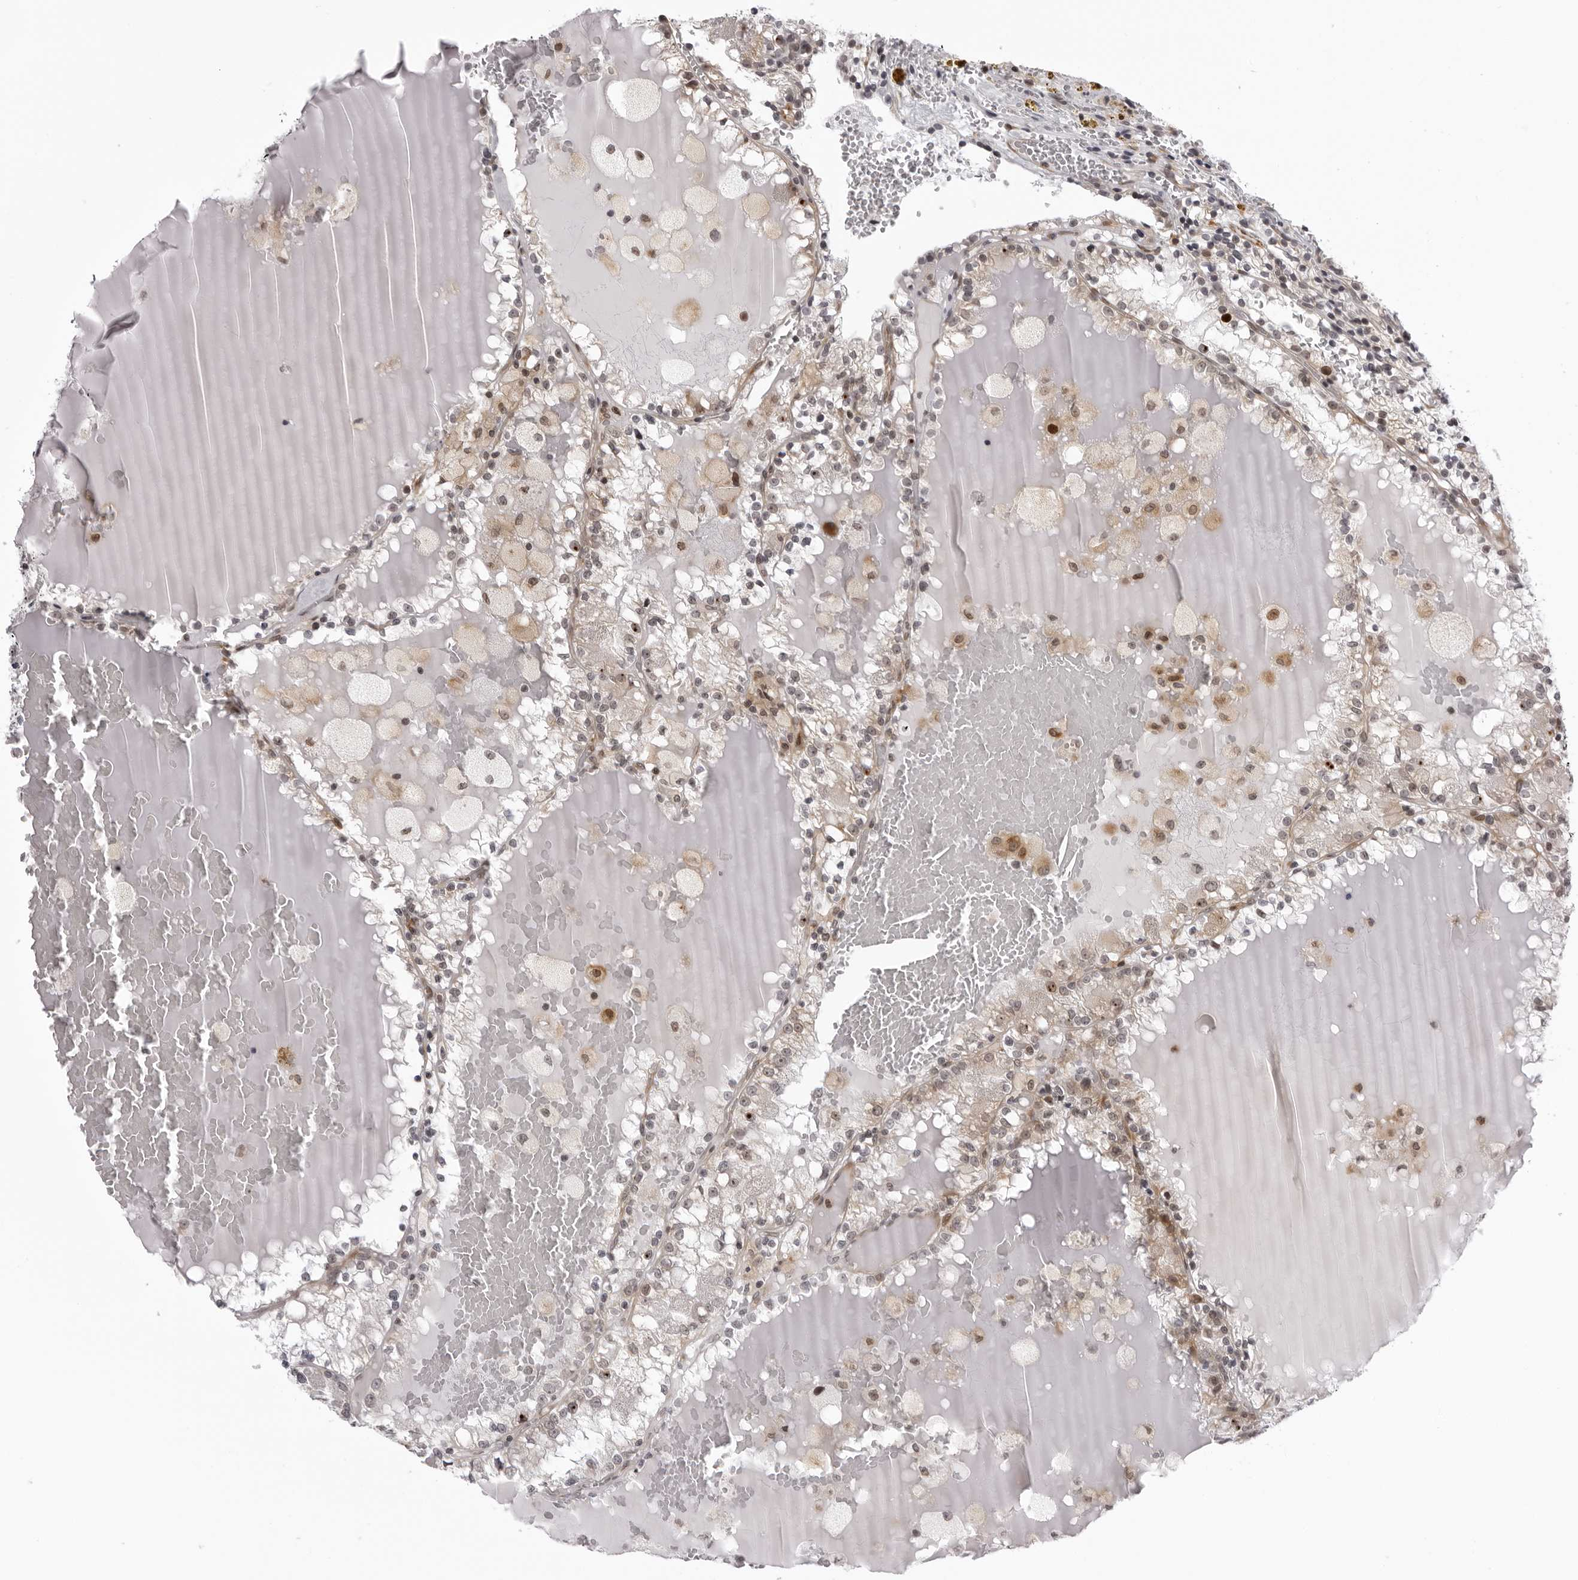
{"staining": {"intensity": "weak", "quantity": "<25%", "location": "cytoplasmic/membranous,nuclear"}, "tissue": "renal cancer", "cell_type": "Tumor cells", "image_type": "cancer", "snomed": [{"axis": "morphology", "description": "Adenocarcinoma, NOS"}, {"axis": "topography", "description": "Kidney"}], "caption": "An immunohistochemistry (IHC) histopathology image of renal cancer is shown. There is no staining in tumor cells of renal cancer.", "gene": "GCSAML", "patient": {"sex": "female", "age": 56}}